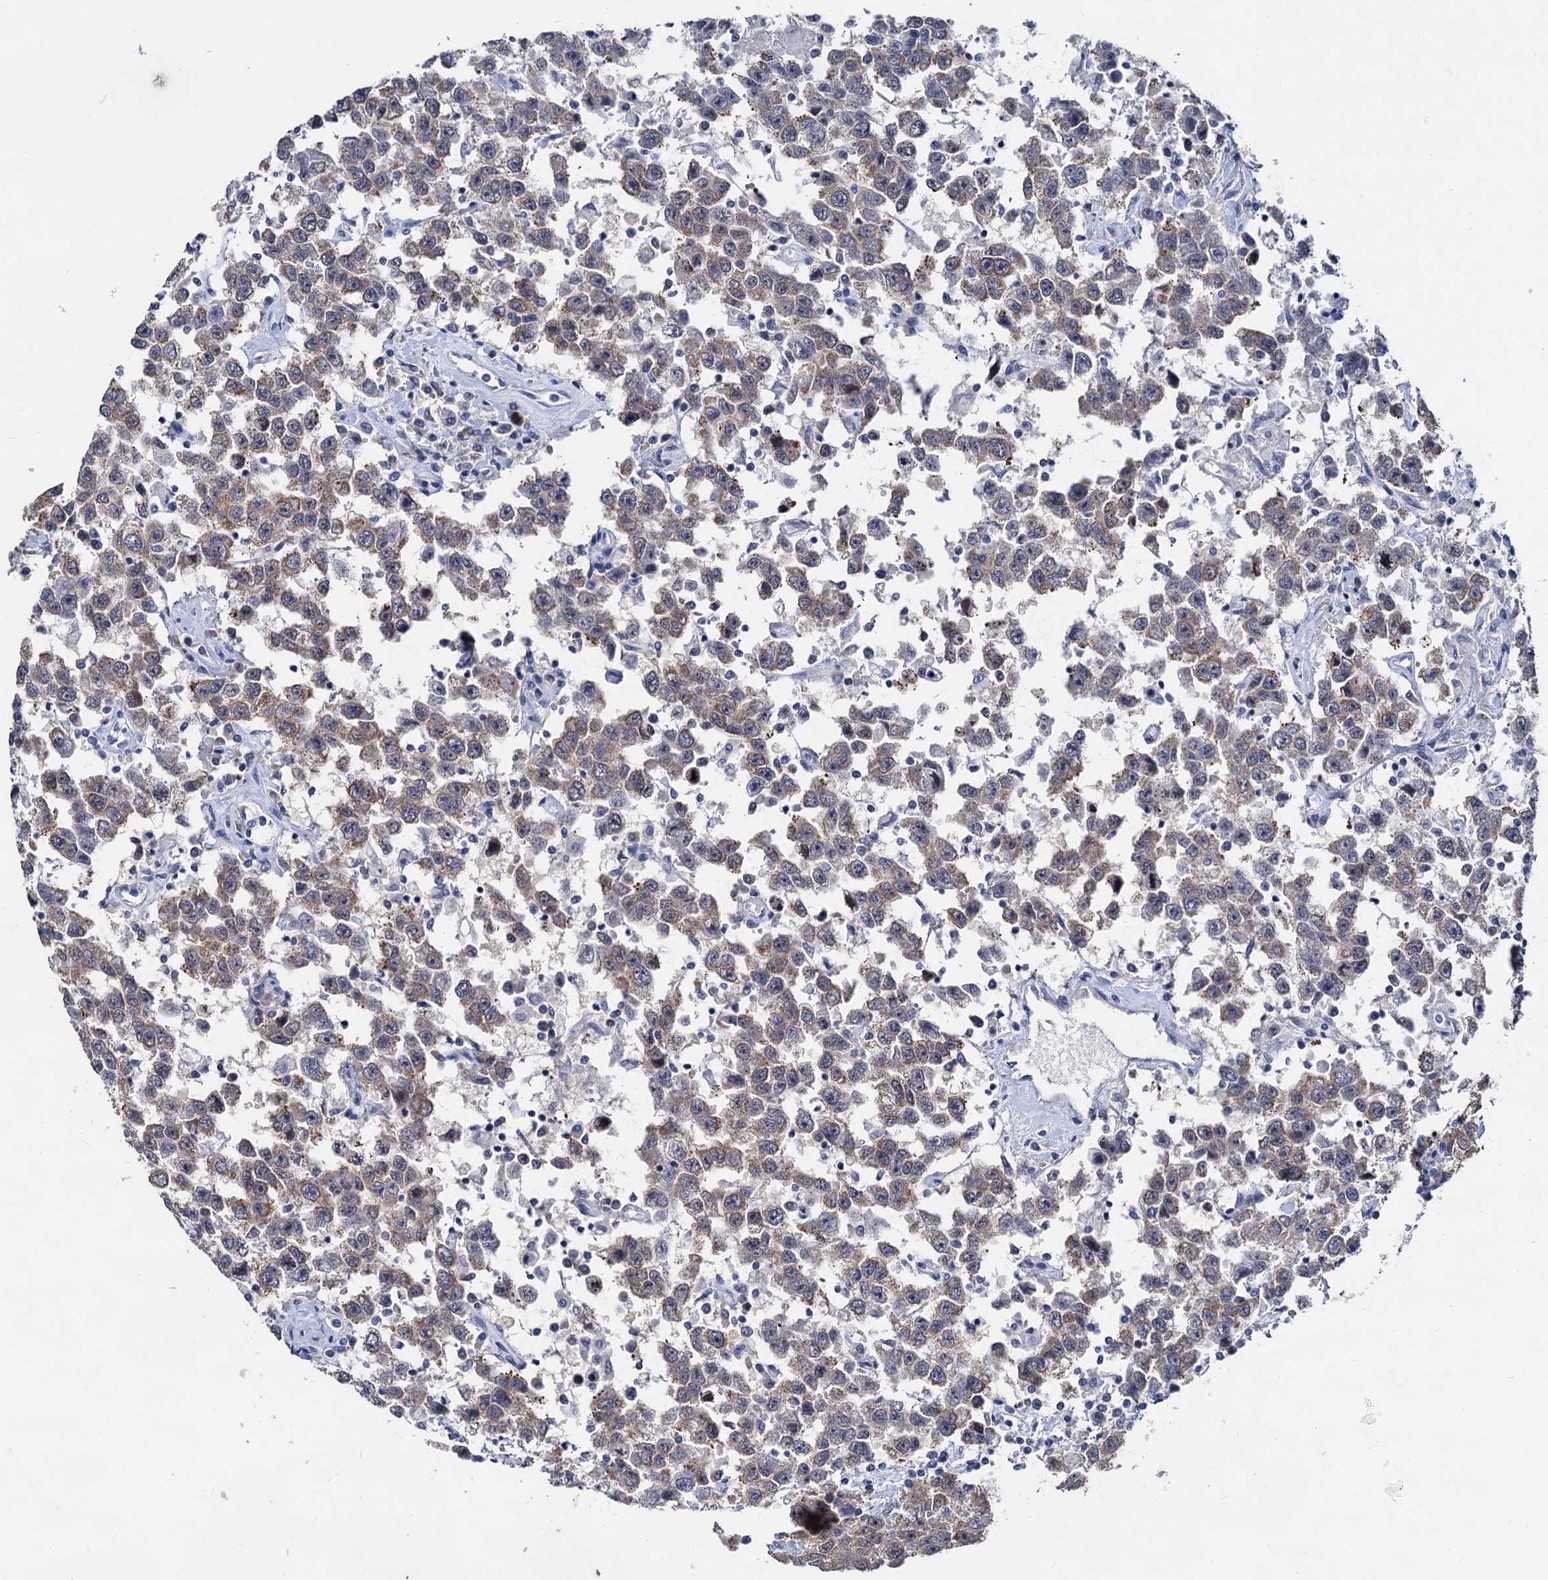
{"staining": {"intensity": "weak", "quantity": "25%-75%", "location": "cytoplasmic/membranous"}, "tissue": "testis cancer", "cell_type": "Tumor cells", "image_type": "cancer", "snomed": [{"axis": "morphology", "description": "Seminoma, NOS"}, {"axis": "topography", "description": "Testis"}], "caption": "Immunohistochemistry (DAB (3,3'-diaminobenzidine)) staining of testis seminoma shows weak cytoplasmic/membranous protein positivity in about 25%-75% of tumor cells. (brown staining indicates protein expression, while blue staining denotes nuclei).", "gene": "CAPRIN2", "patient": {"sex": "male", "age": 41}}